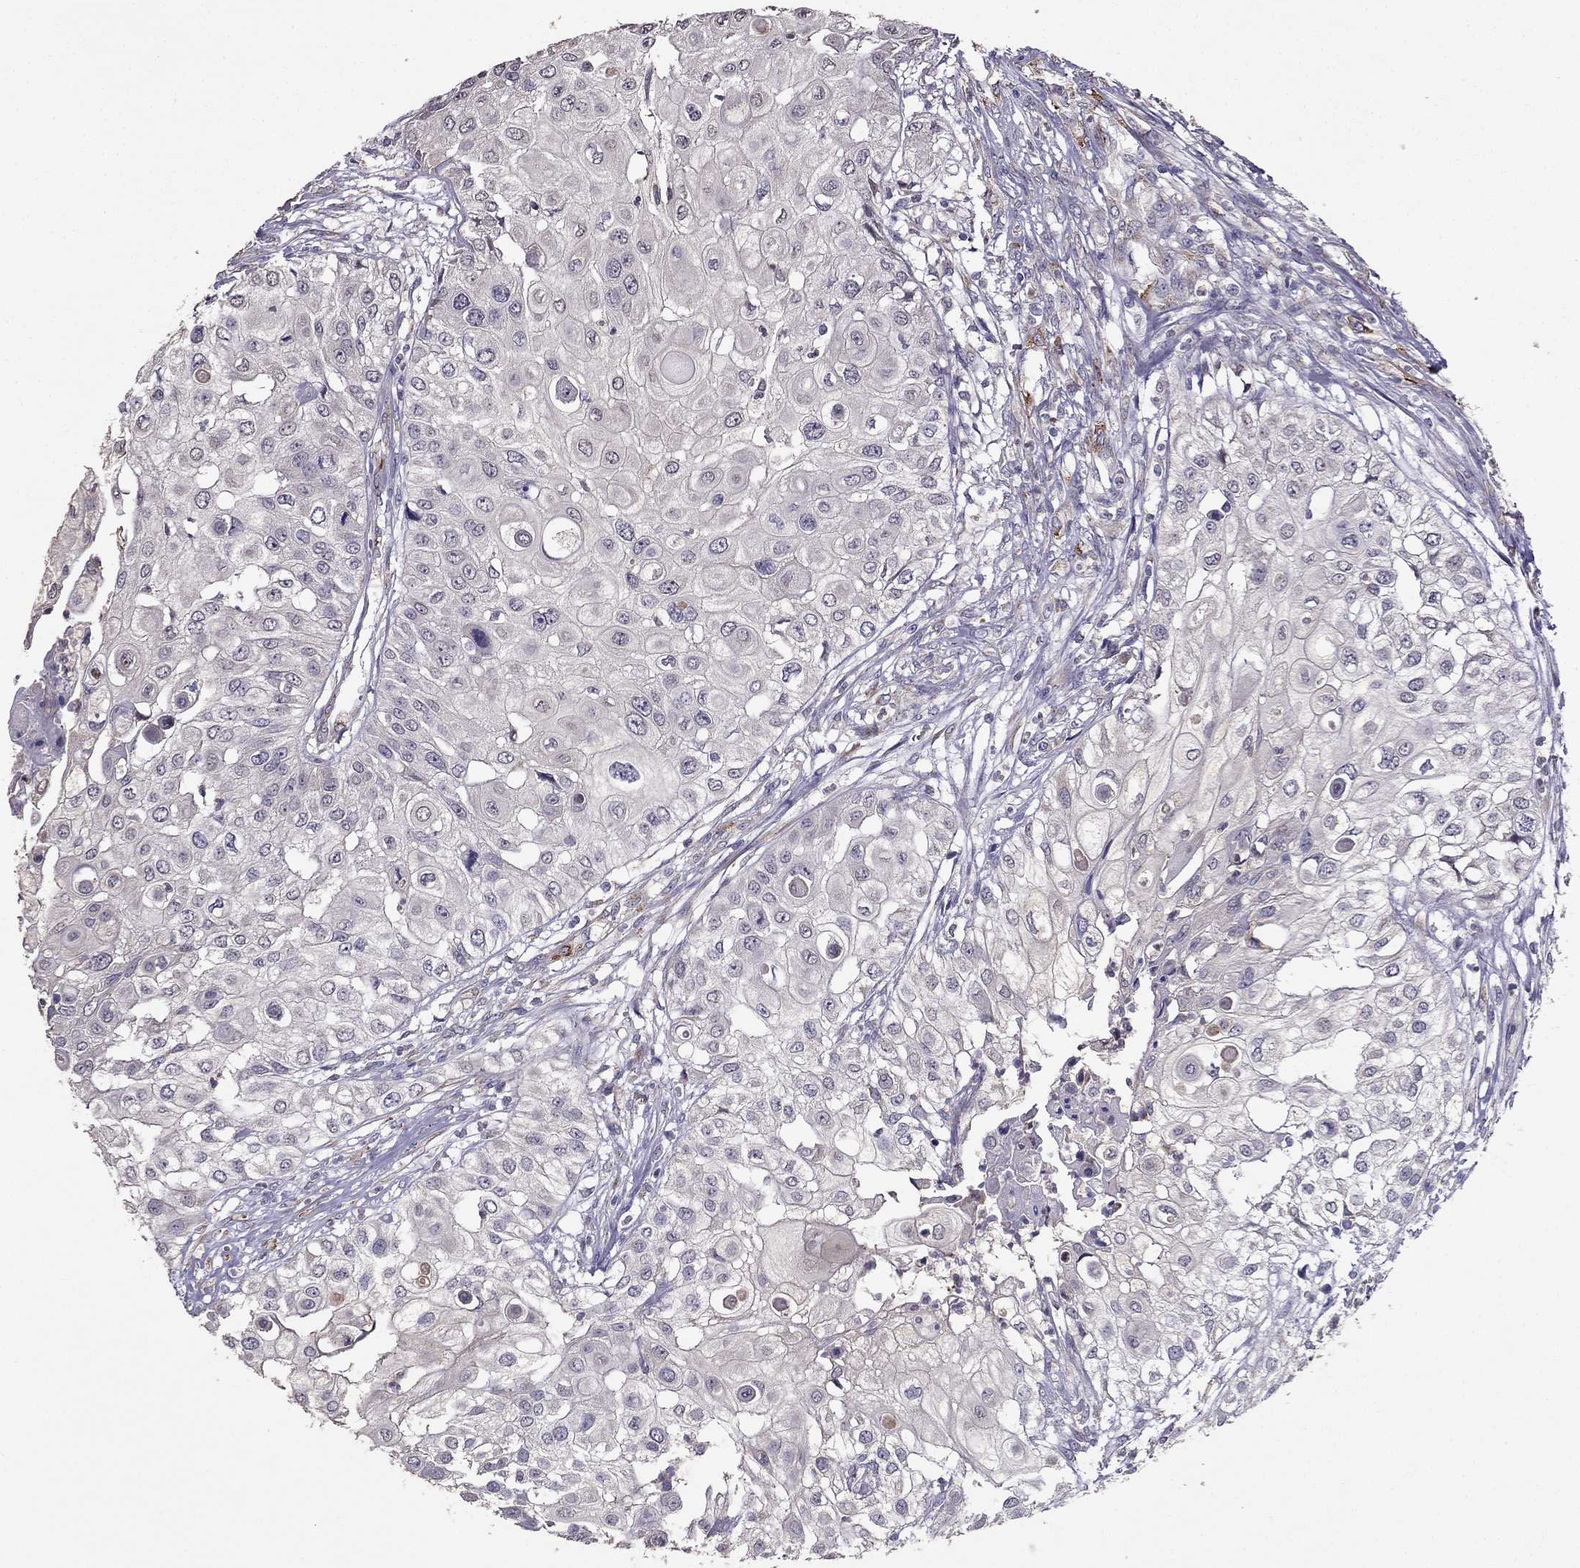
{"staining": {"intensity": "negative", "quantity": "none", "location": "none"}, "tissue": "urothelial cancer", "cell_type": "Tumor cells", "image_type": "cancer", "snomed": [{"axis": "morphology", "description": "Urothelial carcinoma, High grade"}, {"axis": "topography", "description": "Urinary bladder"}], "caption": "Immunohistochemistry of human urothelial cancer demonstrates no staining in tumor cells.", "gene": "CDH9", "patient": {"sex": "female", "age": 79}}